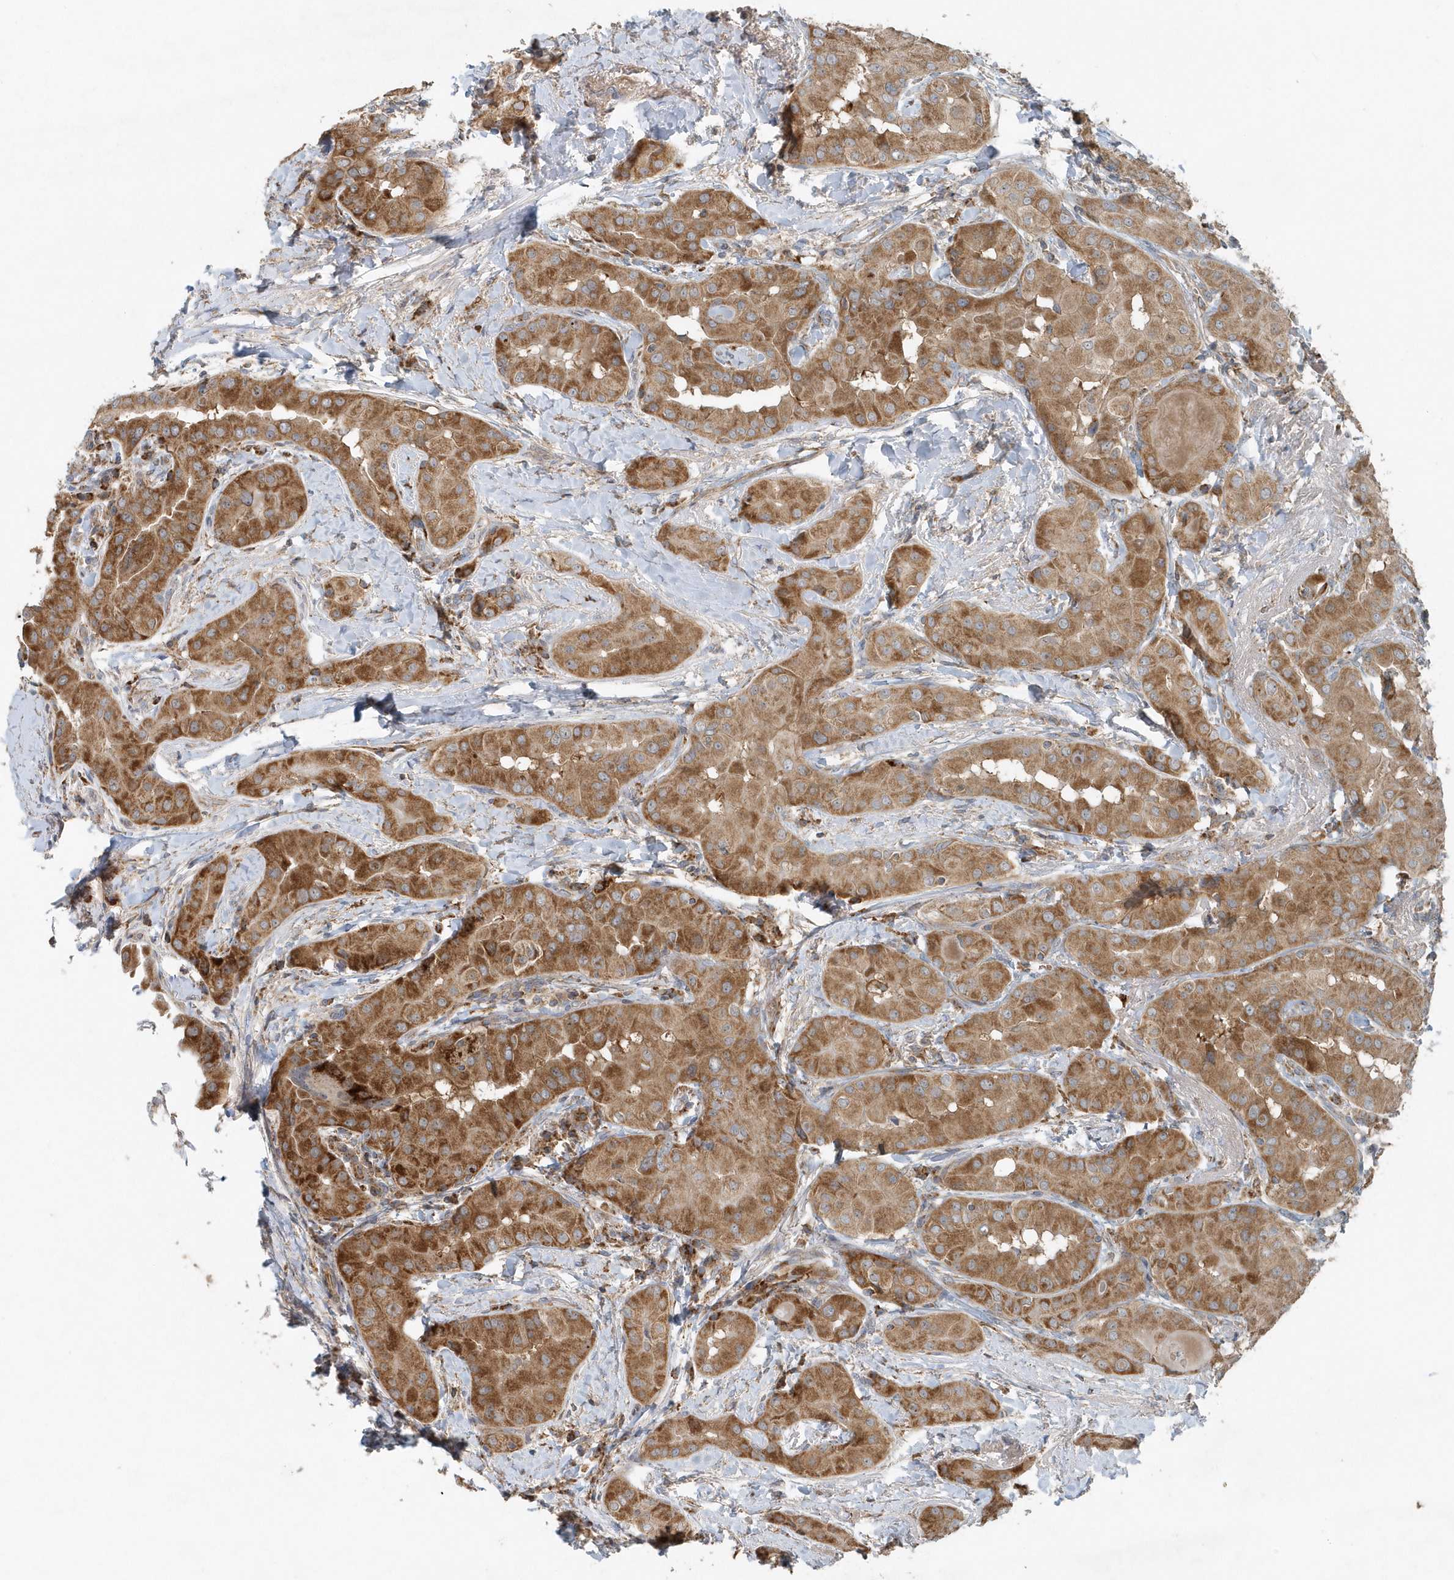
{"staining": {"intensity": "moderate", "quantity": ">75%", "location": "cytoplasmic/membranous"}, "tissue": "thyroid cancer", "cell_type": "Tumor cells", "image_type": "cancer", "snomed": [{"axis": "morphology", "description": "Papillary adenocarcinoma, NOS"}, {"axis": "topography", "description": "Thyroid gland"}], "caption": "Immunohistochemistry (DAB (3,3'-diaminobenzidine)) staining of papillary adenocarcinoma (thyroid) reveals moderate cytoplasmic/membranous protein expression in about >75% of tumor cells.", "gene": "MMUT", "patient": {"sex": "male", "age": 33}}